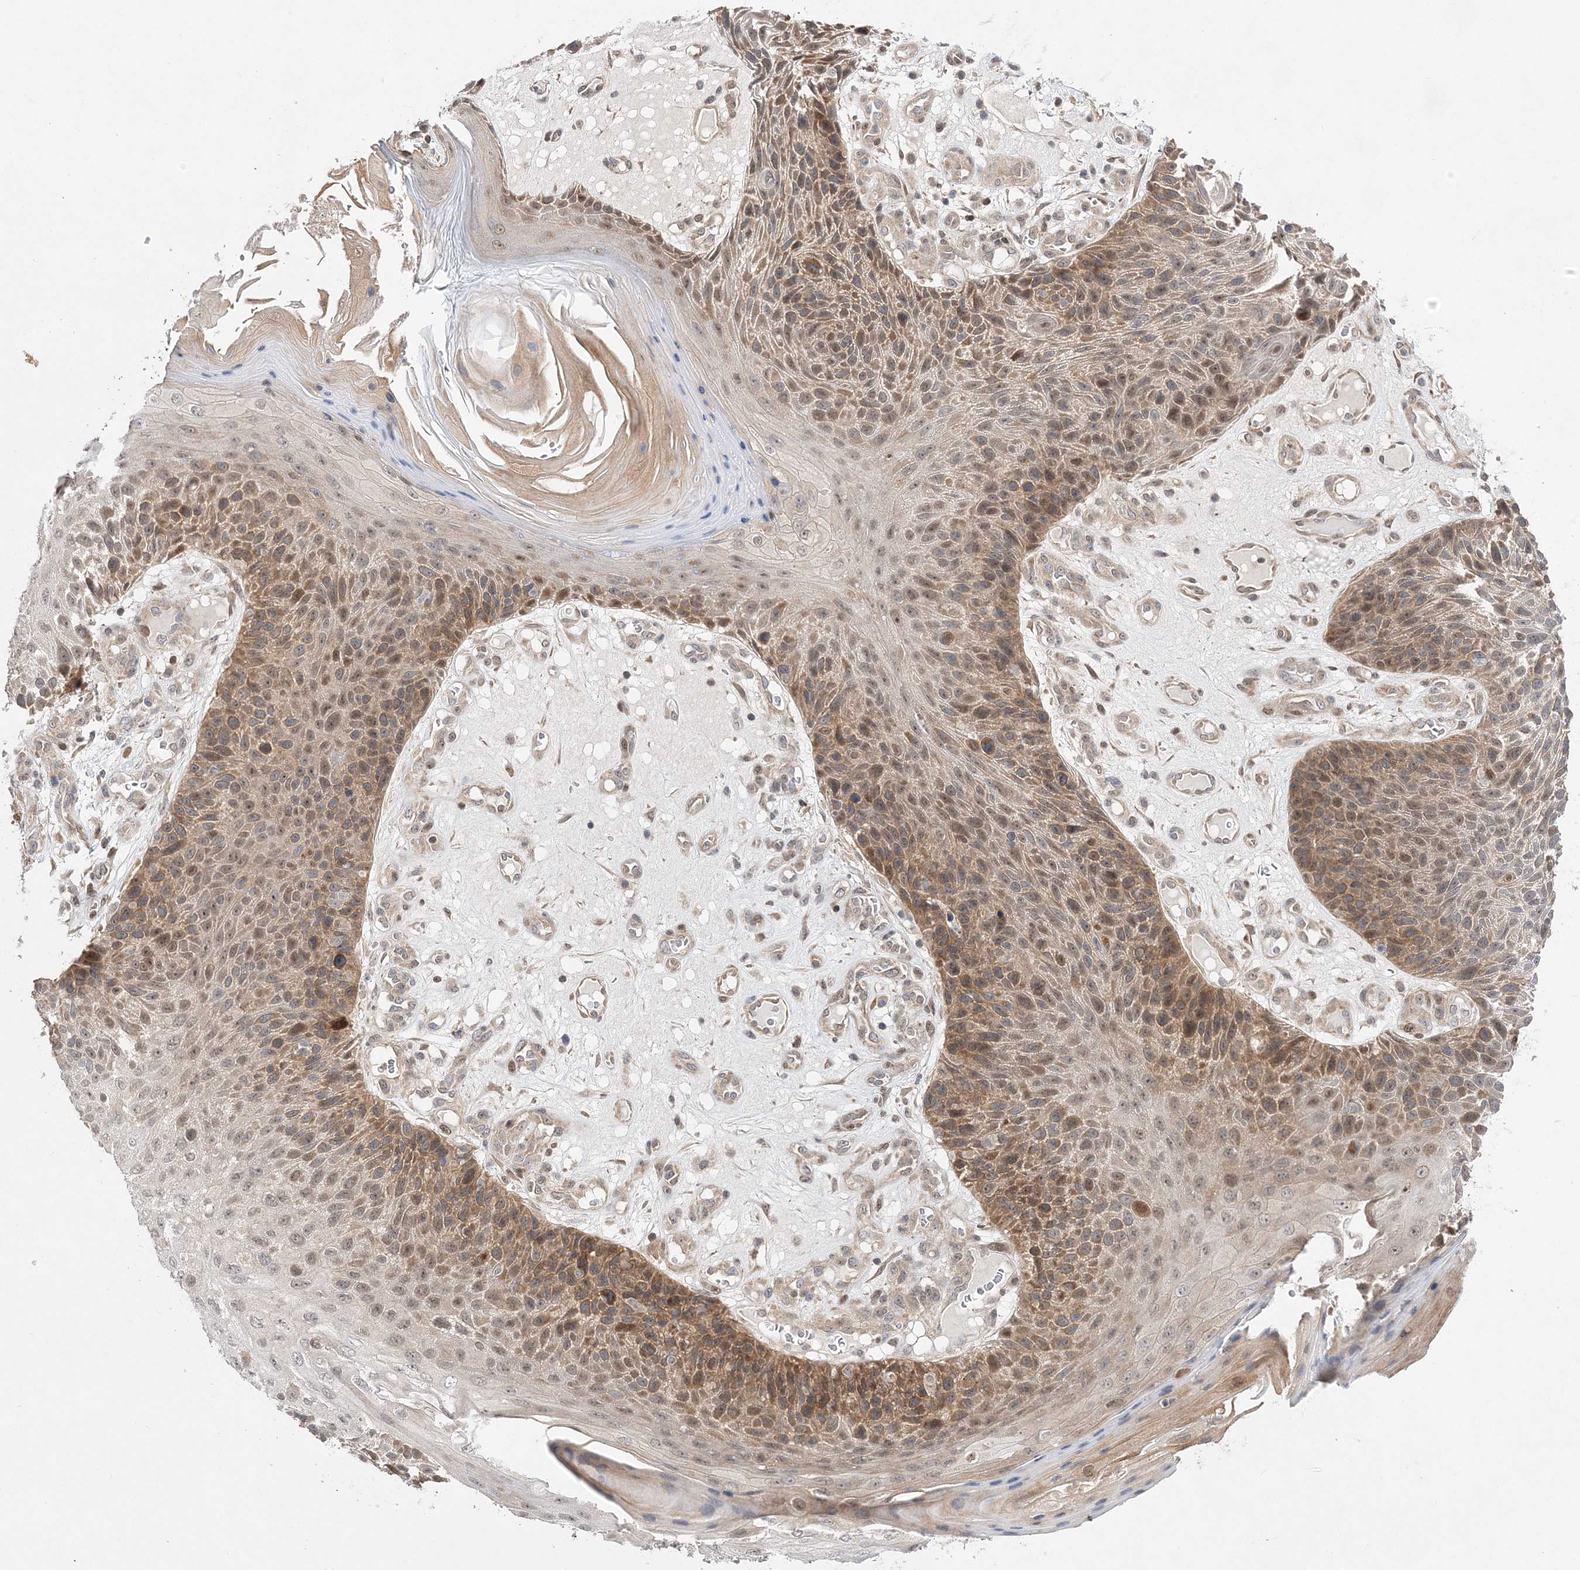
{"staining": {"intensity": "moderate", "quantity": ">75%", "location": "cytoplasmic/membranous"}, "tissue": "skin cancer", "cell_type": "Tumor cells", "image_type": "cancer", "snomed": [{"axis": "morphology", "description": "Squamous cell carcinoma, NOS"}, {"axis": "topography", "description": "Skin"}], "caption": "The image demonstrates a brown stain indicating the presence of a protein in the cytoplasmic/membranous of tumor cells in skin squamous cell carcinoma. The protein of interest is stained brown, and the nuclei are stained in blue (DAB IHC with brightfield microscopy, high magnification).", "gene": "NIF3L1", "patient": {"sex": "female", "age": 88}}